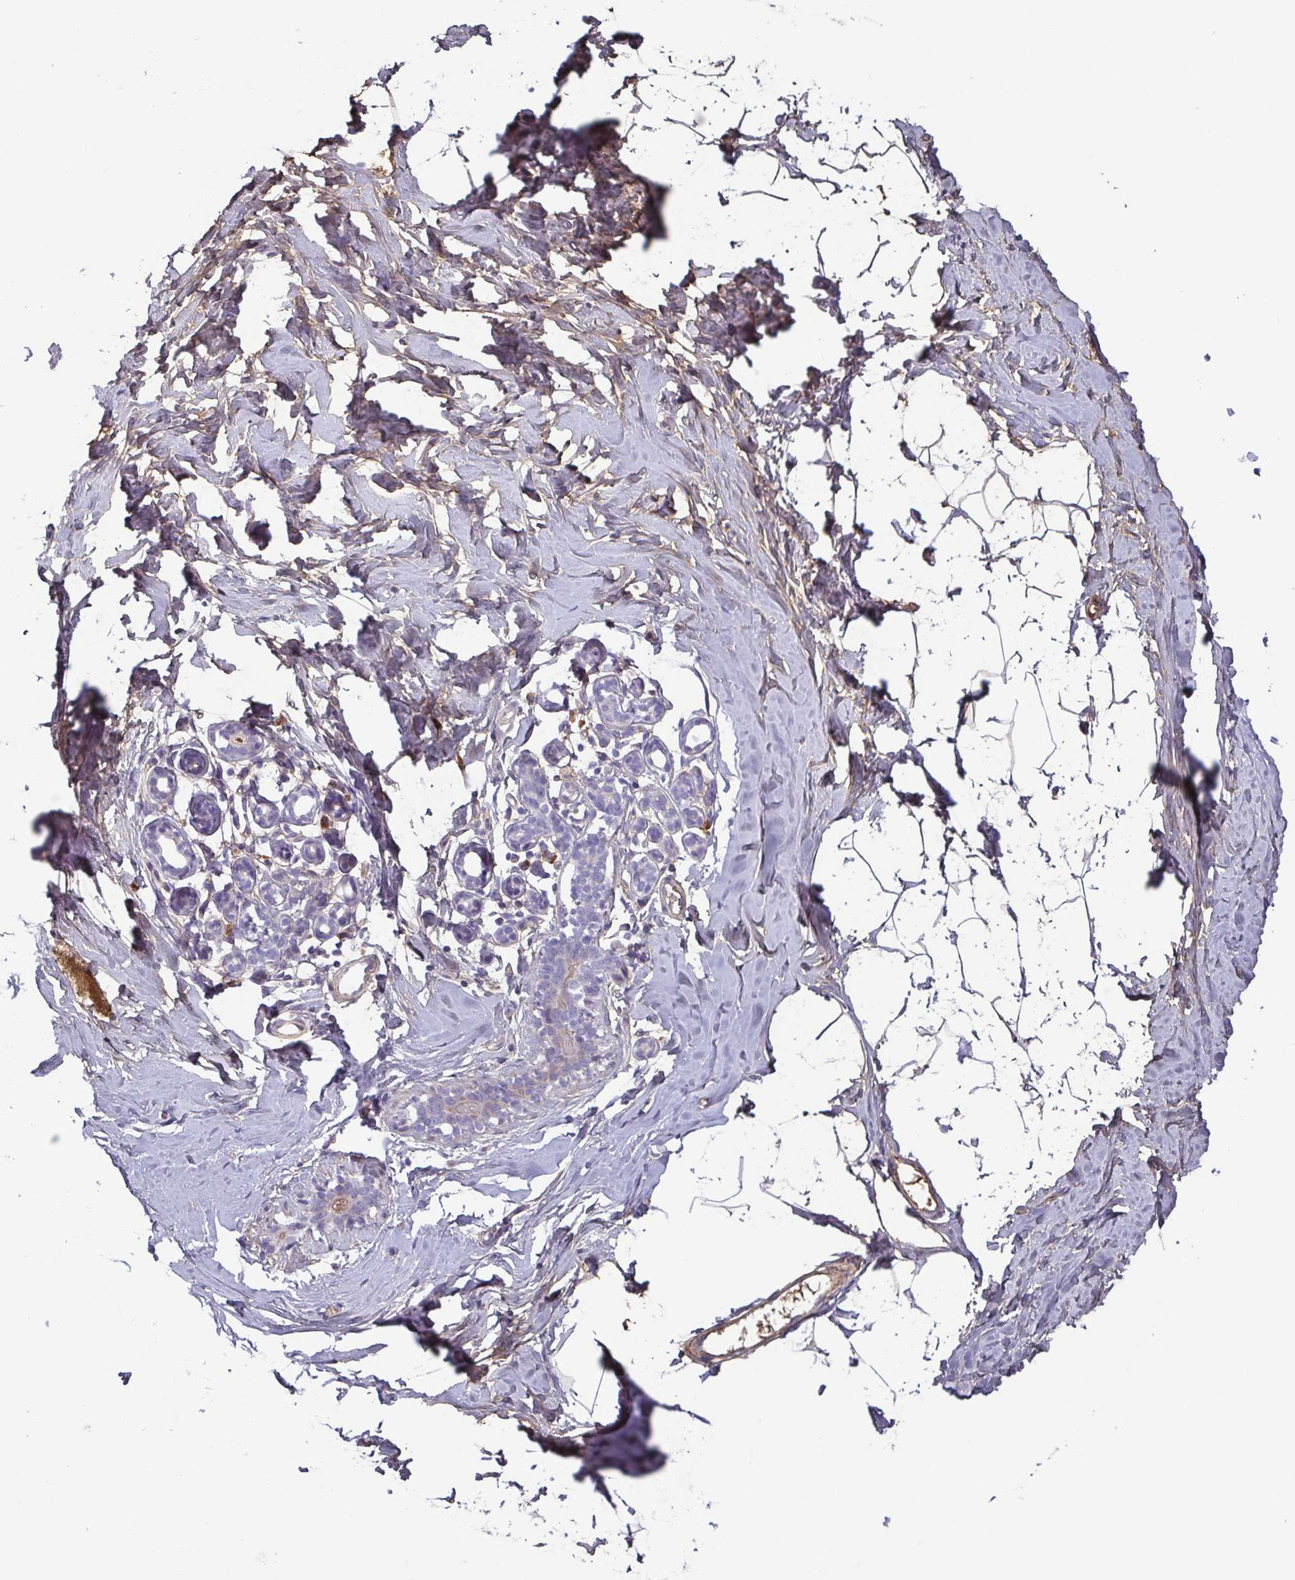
{"staining": {"intensity": "weak", "quantity": "25%-75%", "location": "cytoplasmic/membranous"}, "tissue": "breast", "cell_type": "Adipocytes", "image_type": "normal", "snomed": [{"axis": "morphology", "description": "Normal tissue, NOS"}, {"axis": "topography", "description": "Breast"}], "caption": "Breast stained with a brown dye reveals weak cytoplasmic/membranous positive positivity in approximately 25%-75% of adipocytes.", "gene": "ECM1", "patient": {"sex": "female", "age": 32}}